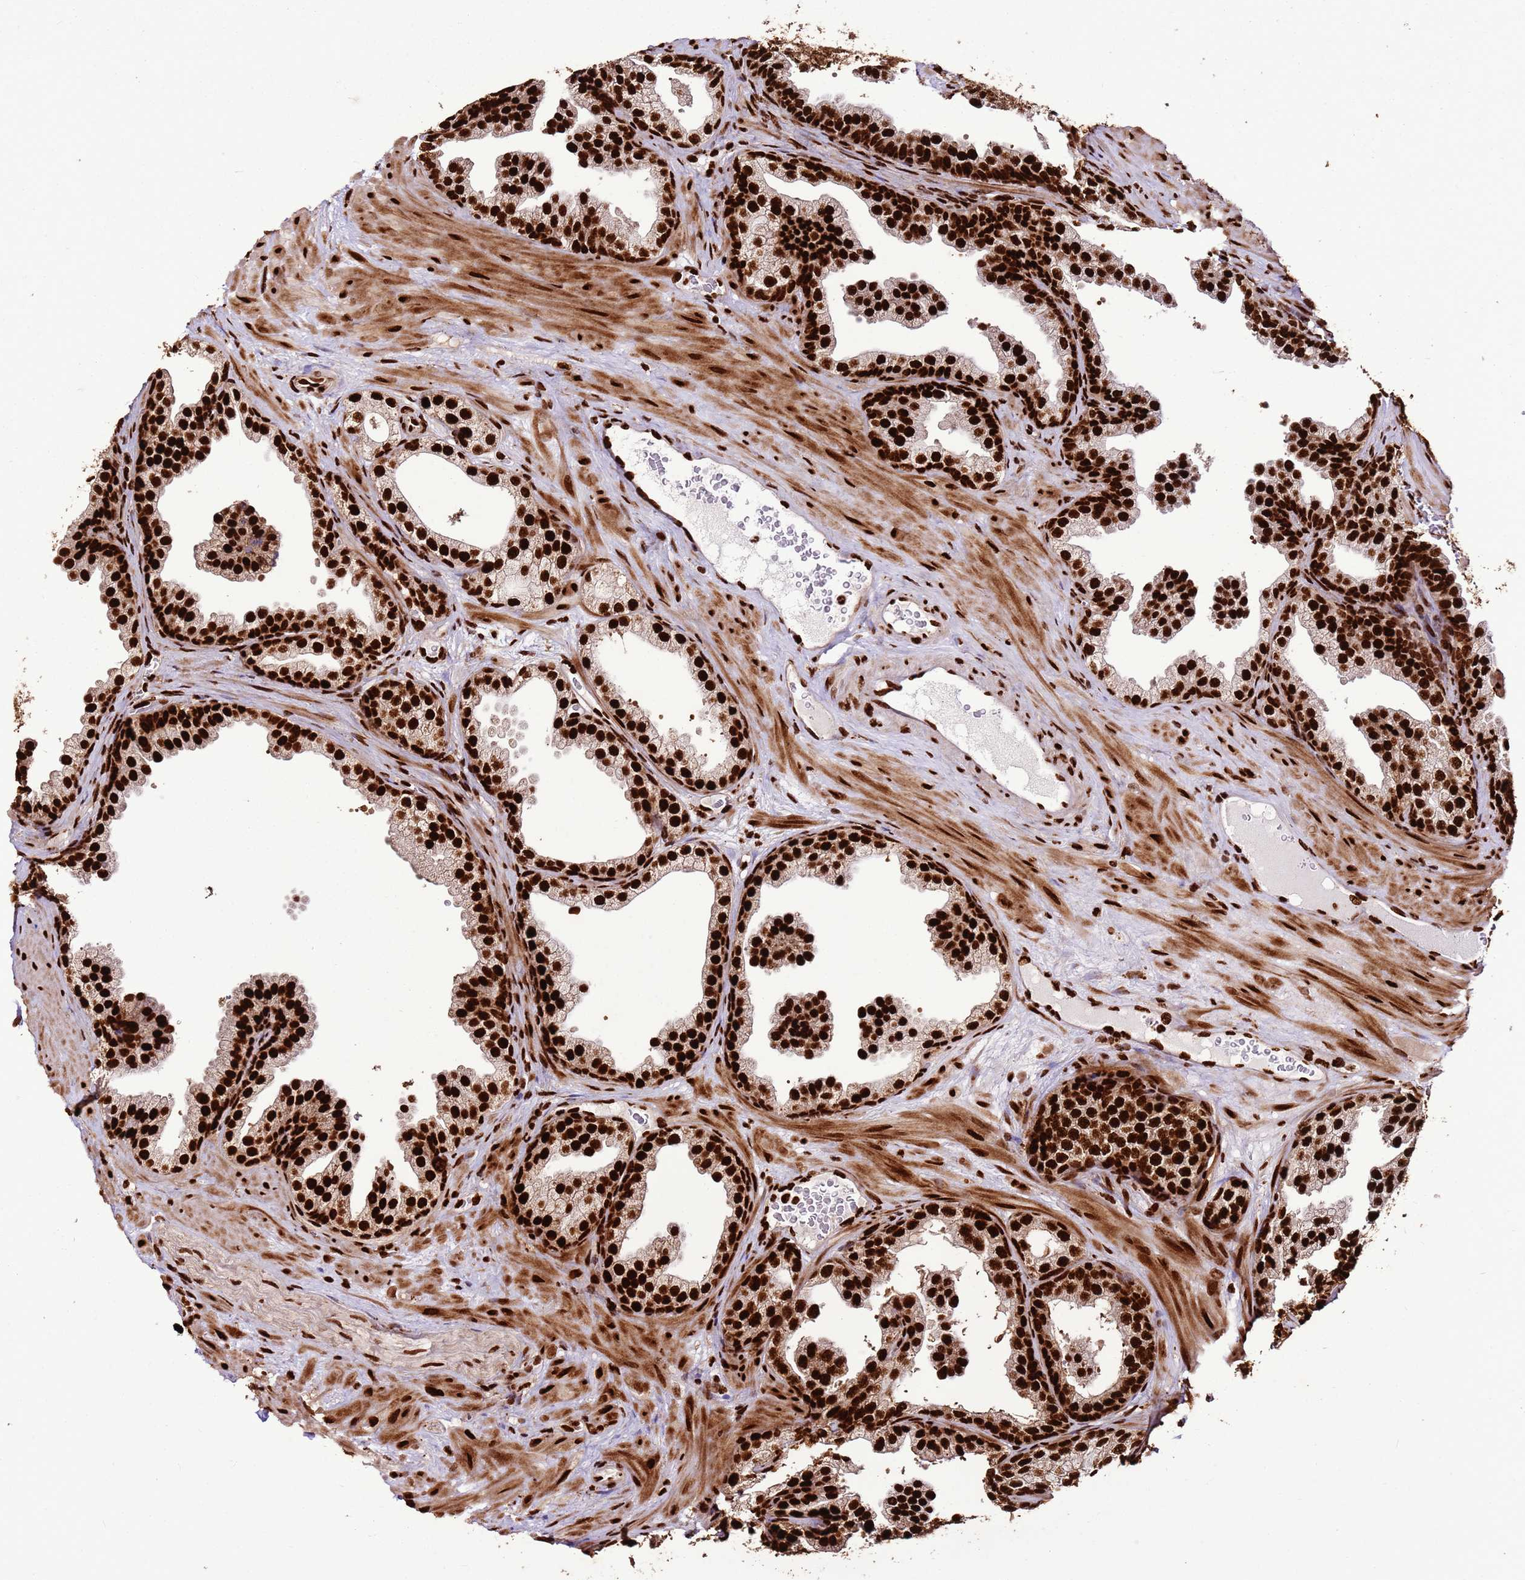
{"staining": {"intensity": "strong", "quantity": ">75%", "location": "nuclear"}, "tissue": "prostate", "cell_type": "Glandular cells", "image_type": "normal", "snomed": [{"axis": "morphology", "description": "Normal tissue, NOS"}, {"axis": "topography", "description": "Prostate"}], "caption": "This micrograph exhibits unremarkable prostate stained with immunohistochemistry (IHC) to label a protein in brown. The nuclear of glandular cells show strong positivity for the protein. Nuclei are counter-stained blue.", "gene": "HNRNPAB", "patient": {"sex": "male", "age": 37}}